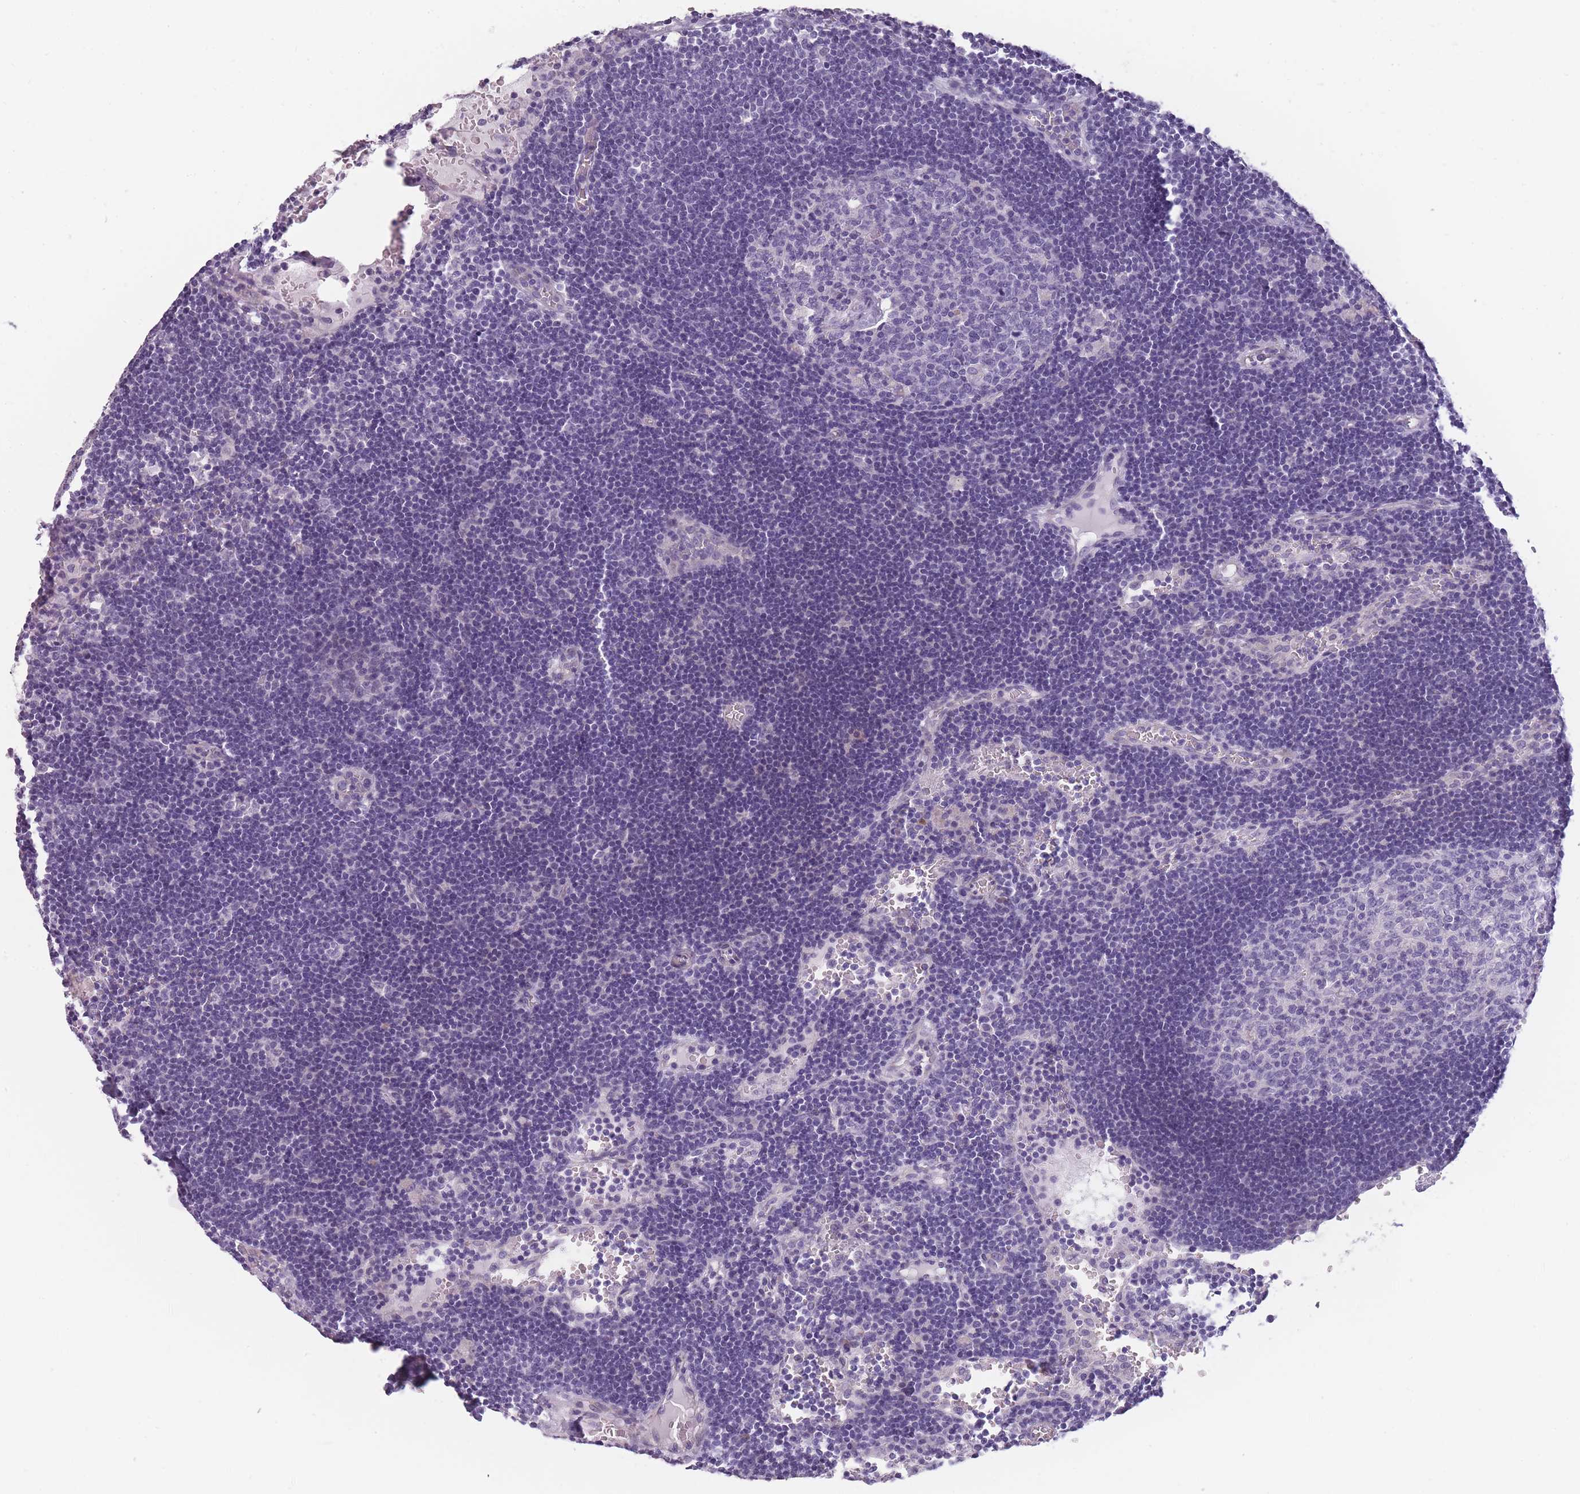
{"staining": {"intensity": "negative", "quantity": "none", "location": "none"}, "tissue": "lymph node", "cell_type": "Germinal center cells", "image_type": "normal", "snomed": [{"axis": "morphology", "description": "Normal tissue, NOS"}, {"axis": "topography", "description": "Lymph node"}], "caption": "DAB immunohistochemical staining of normal lymph node reveals no significant staining in germinal center cells.", "gene": "TMEM236", "patient": {"sex": "male", "age": 62}}